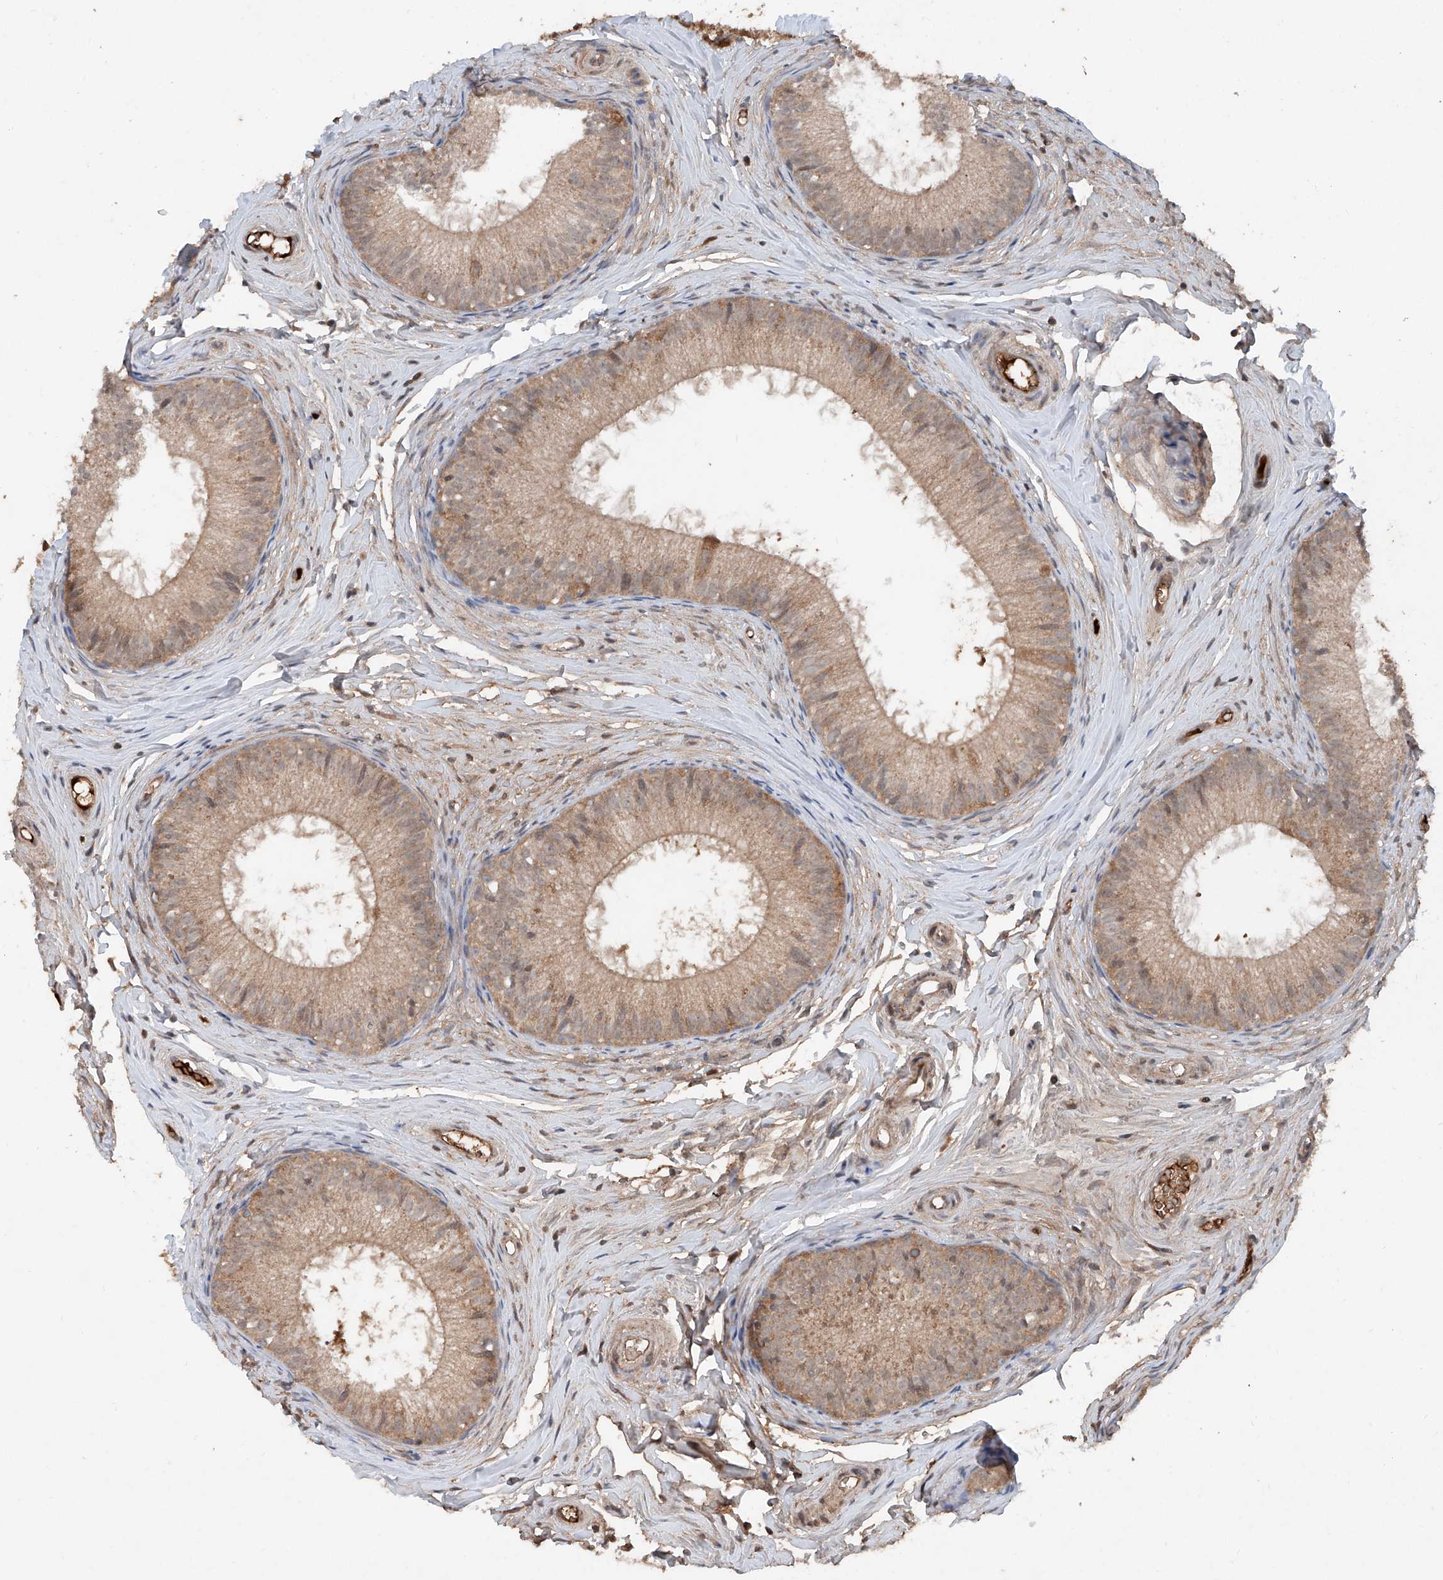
{"staining": {"intensity": "moderate", "quantity": ">75%", "location": "cytoplasmic/membranous"}, "tissue": "epididymis", "cell_type": "Glandular cells", "image_type": "normal", "snomed": [{"axis": "morphology", "description": "Normal tissue, NOS"}, {"axis": "topography", "description": "Epididymis"}], "caption": "This image demonstrates immunohistochemistry (IHC) staining of unremarkable human epididymis, with medium moderate cytoplasmic/membranous expression in approximately >75% of glandular cells.", "gene": "ADAM23", "patient": {"sex": "male", "age": 34}}